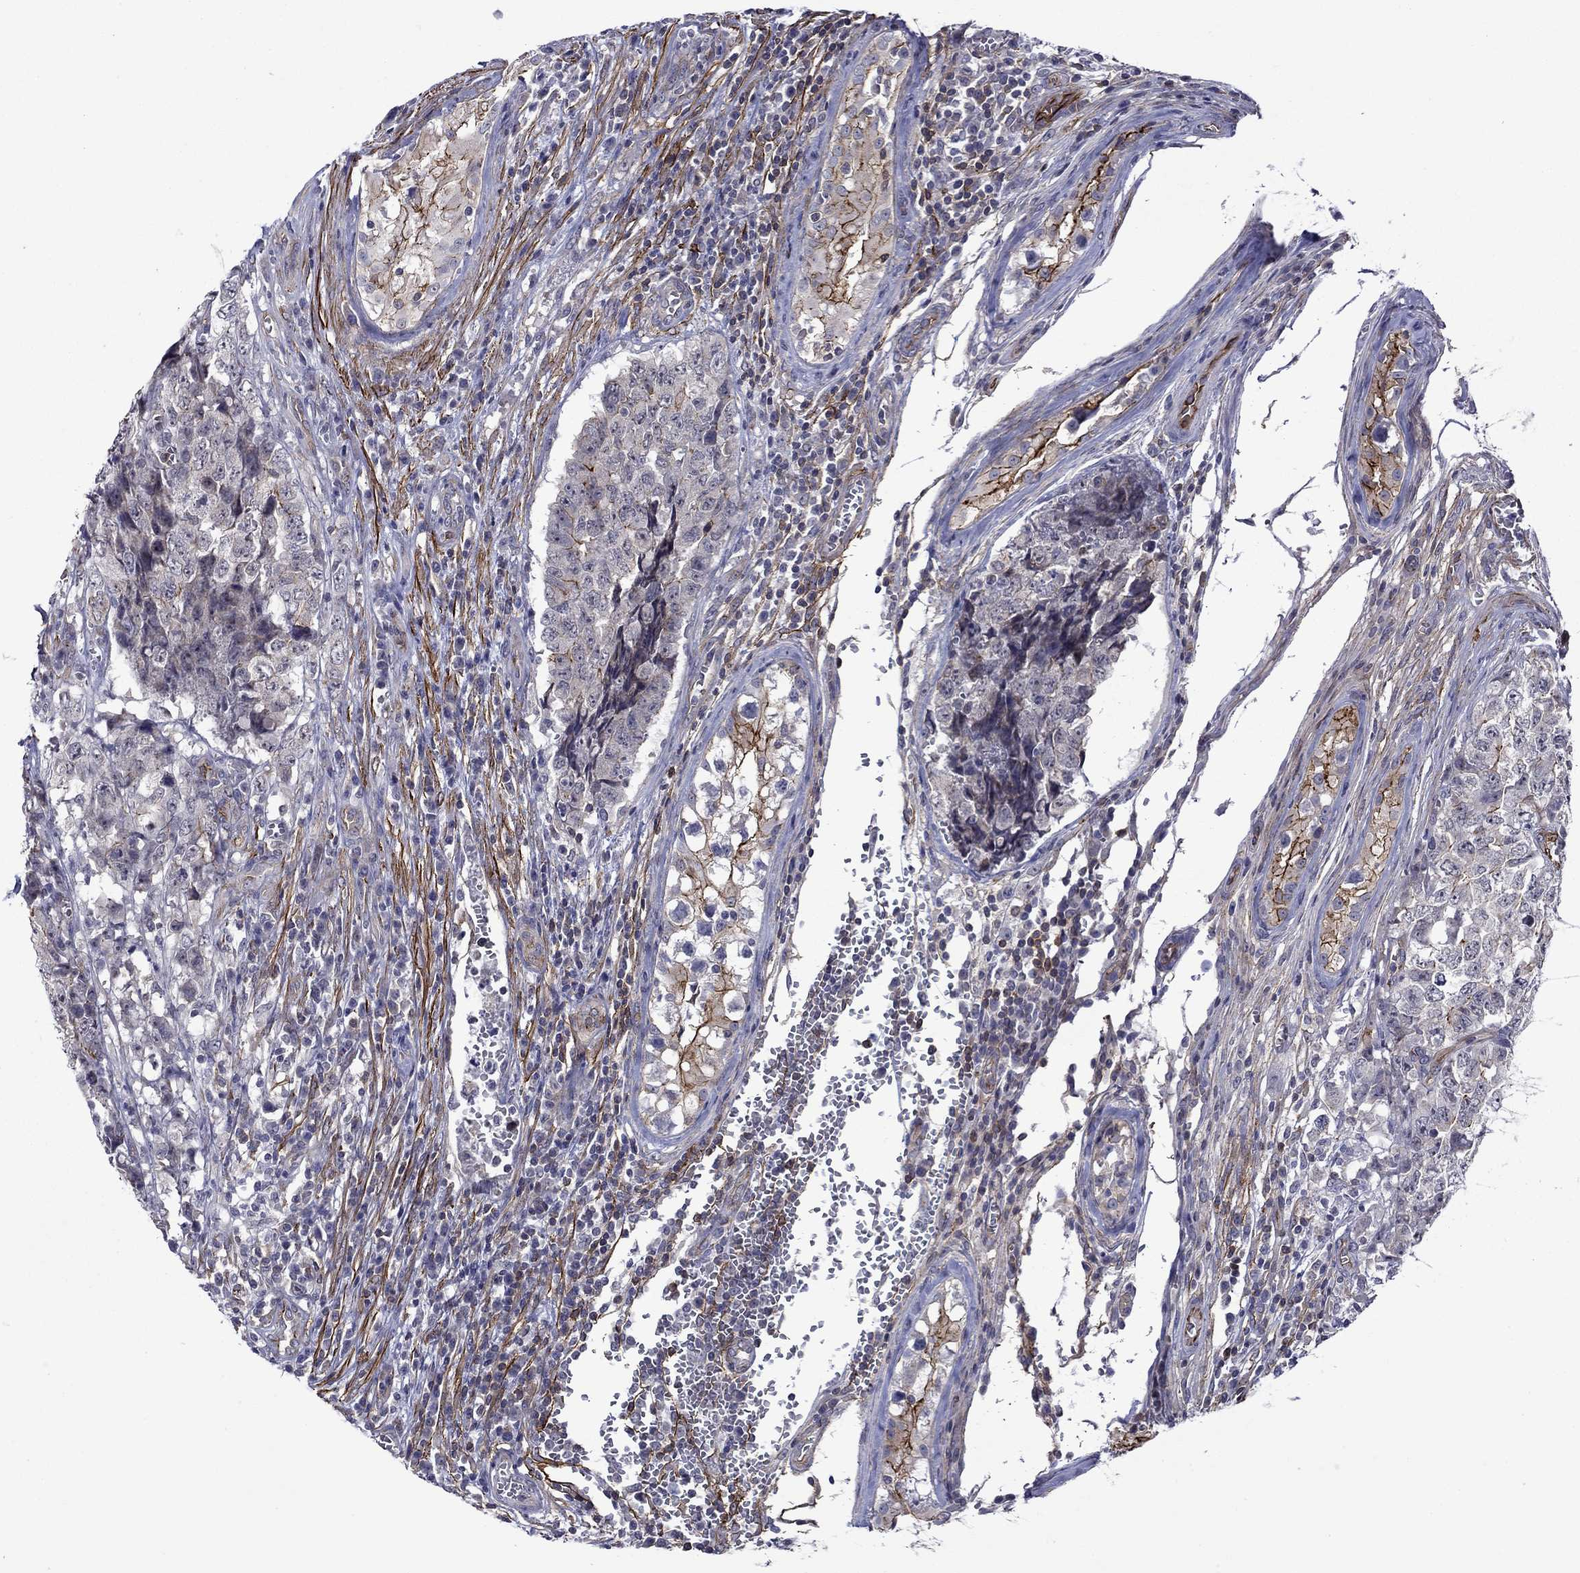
{"staining": {"intensity": "moderate", "quantity": "<25%", "location": "cytoplasmic/membranous"}, "tissue": "testis cancer", "cell_type": "Tumor cells", "image_type": "cancer", "snomed": [{"axis": "morphology", "description": "Carcinoma, Embryonal, NOS"}, {"axis": "topography", "description": "Testis"}], "caption": "Testis cancer (embryonal carcinoma) stained with DAB immunohistochemistry reveals low levels of moderate cytoplasmic/membranous expression in approximately <25% of tumor cells.", "gene": "LMO7", "patient": {"sex": "male", "age": 23}}